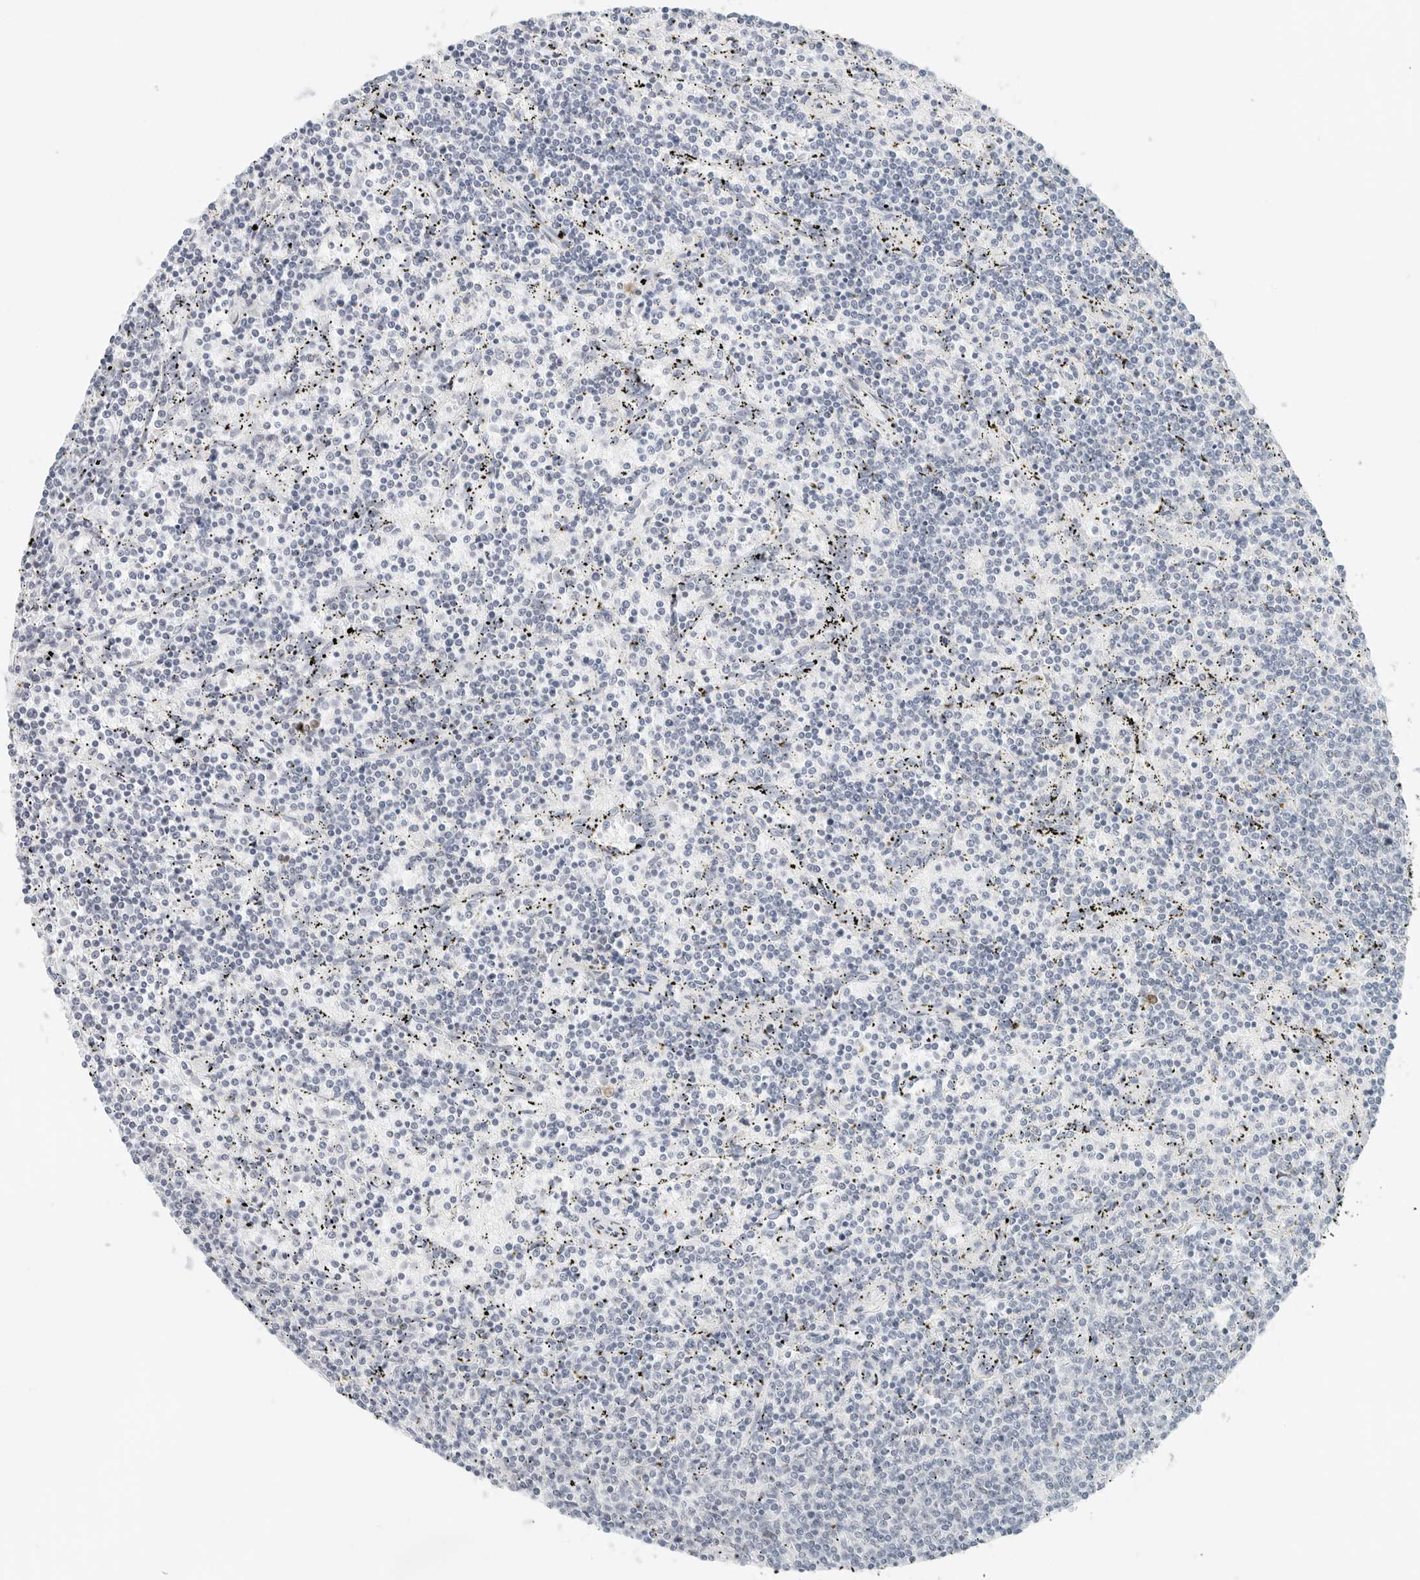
{"staining": {"intensity": "negative", "quantity": "none", "location": "none"}, "tissue": "lymphoma", "cell_type": "Tumor cells", "image_type": "cancer", "snomed": [{"axis": "morphology", "description": "Malignant lymphoma, non-Hodgkin's type, Low grade"}, {"axis": "topography", "description": "Spleen"}], "caption": "This is an immunohistochemistry (IHC) image of lymphoma. There is no positivity in tumor cells.", "gene": "CCSAP", "patient": {"sex": "female", "age": 50}}